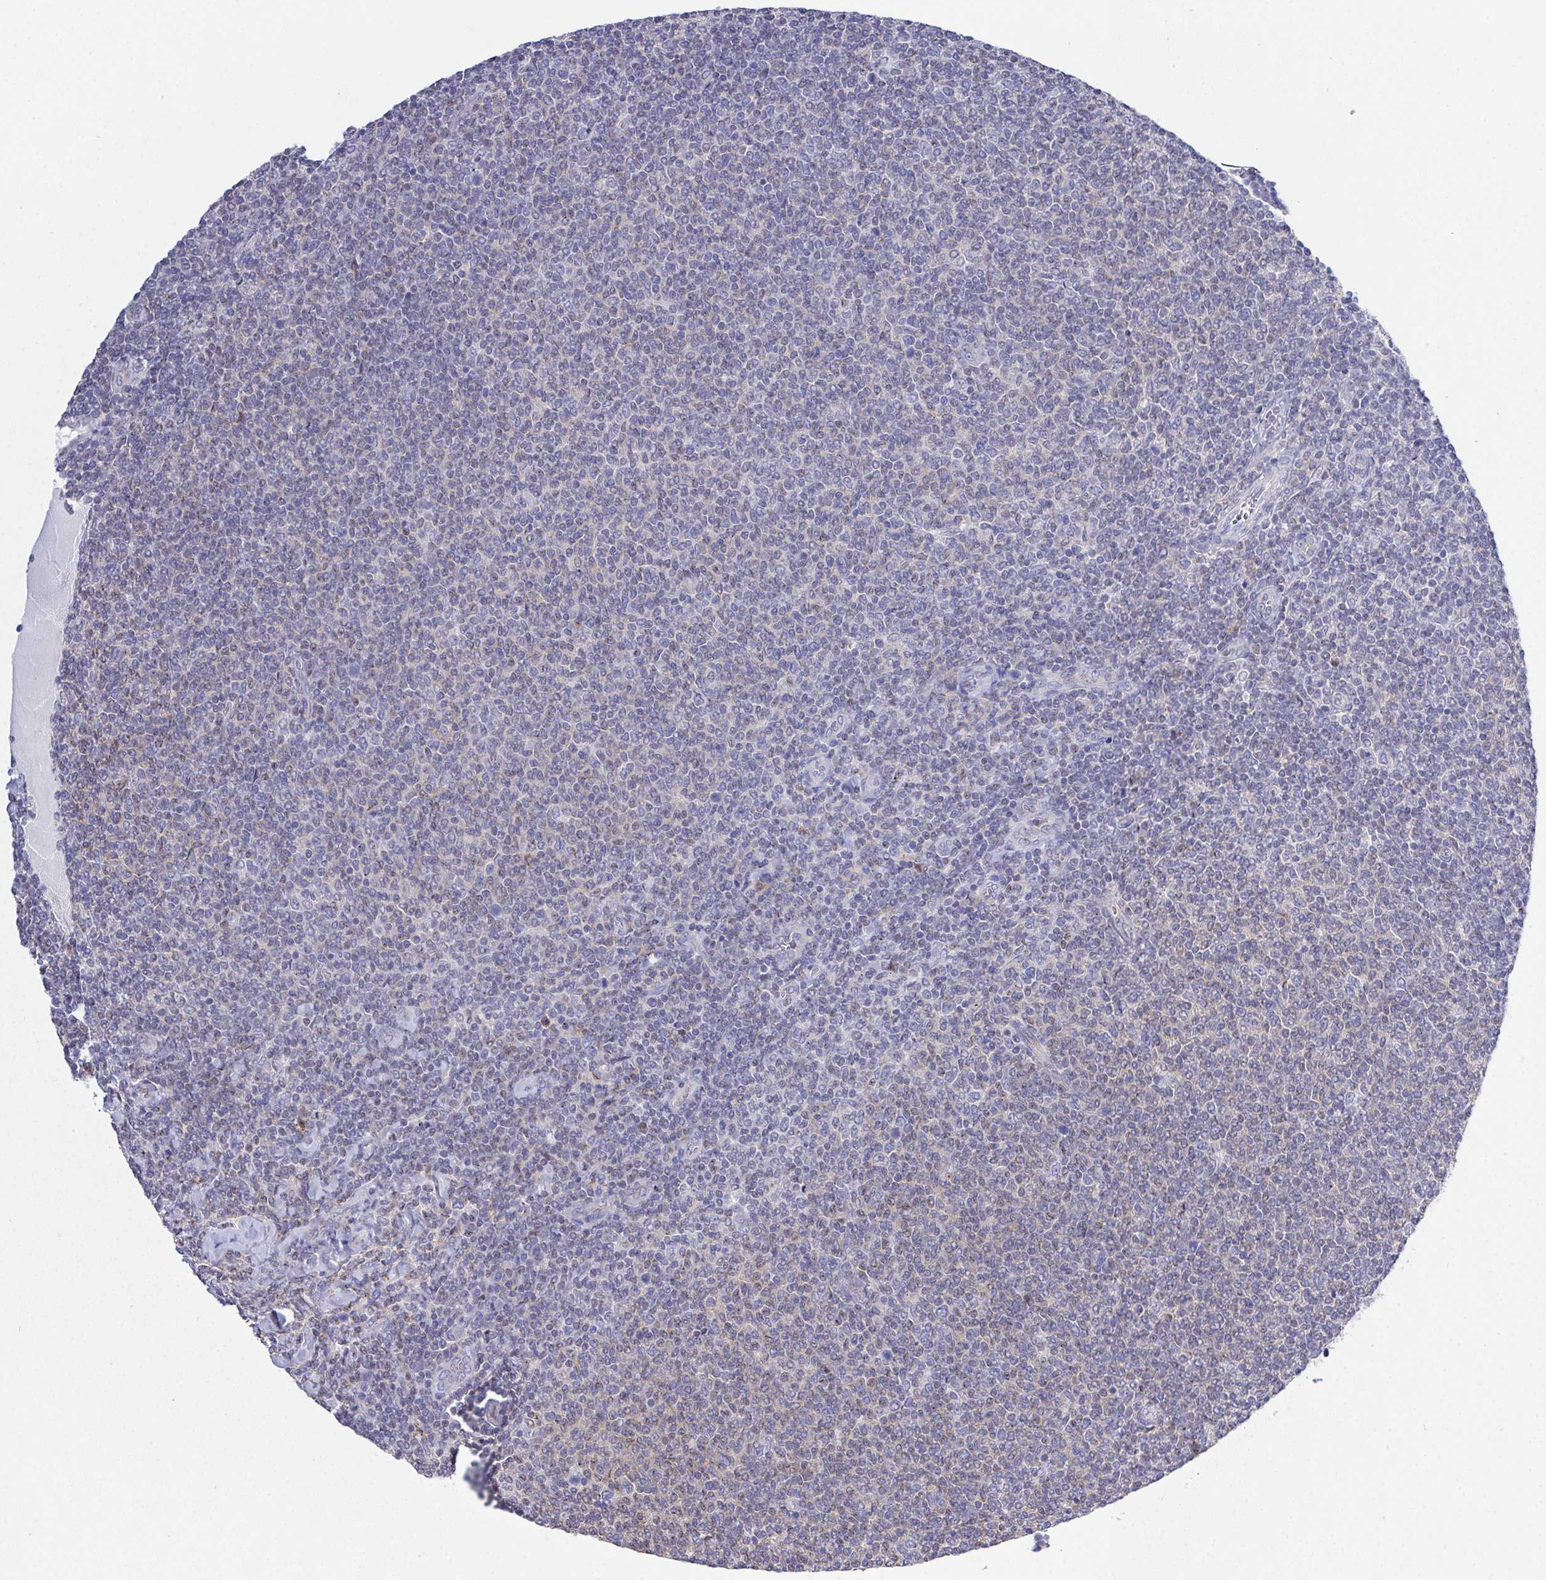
{"staining": {"intensity": "negative", "quantity": "none", "location": "none"}, "tissue": "lymphoma", "cell_type": "Tumor cells", "image_type": "cancer", "snomed": [{"axis": "morphology", "description": "Malignant lymphoma, non-Hodgkin's type, Low grade"}, {"axis": "topography", "description": "Lymph node"}], "caption": "IHC of lymphoma displays no expression in tumor cells. (DAB (3,3'-diaminobenzidine) immunohistochemistry, high magnification).", "gene": "PRG3", "patient": {"sex": "male", "age": 52}}